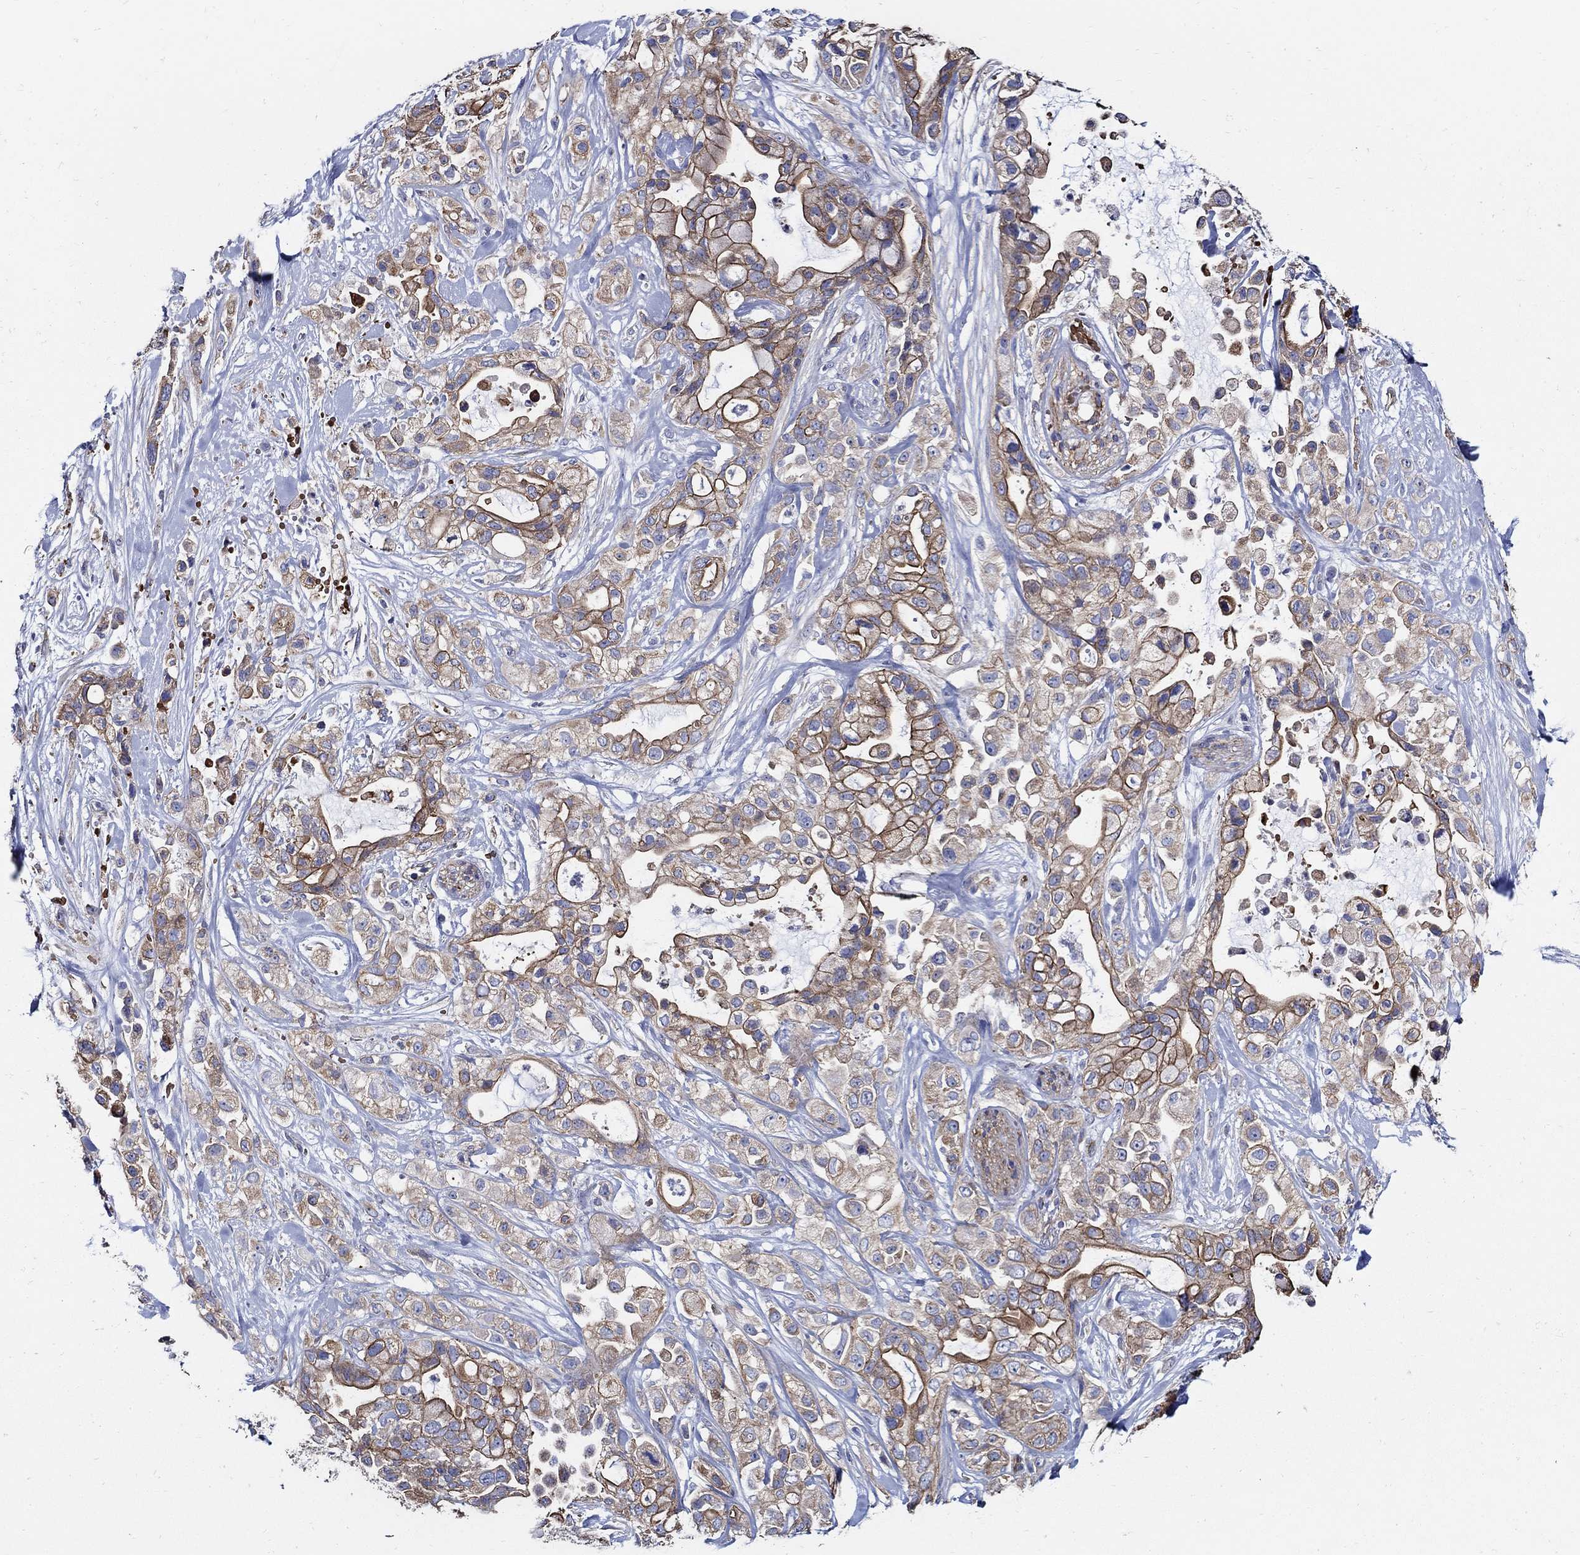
{"staining": {"intensity": "strong", "quantity": "25%-75%", "location": "cytoplasmic/membranous"}, "tissue": "pancreatic cancer", "cell_type": "Tumor cells", "image_type": "cancer", "snomed": [{"axis": "morphology", "description": "Adenocarcinoma, NOS"}, {"axis": "topography", "description": "Pancreas"}], "caption": "Protein analysis of pancreatic cancer (adenocarcinoma) tissue shows strong cytoplasmic/membranous expression in about 25%-75% of tumor cells.", "gene": "APBB3", "patient": {"sex": "male", "age": 44}}